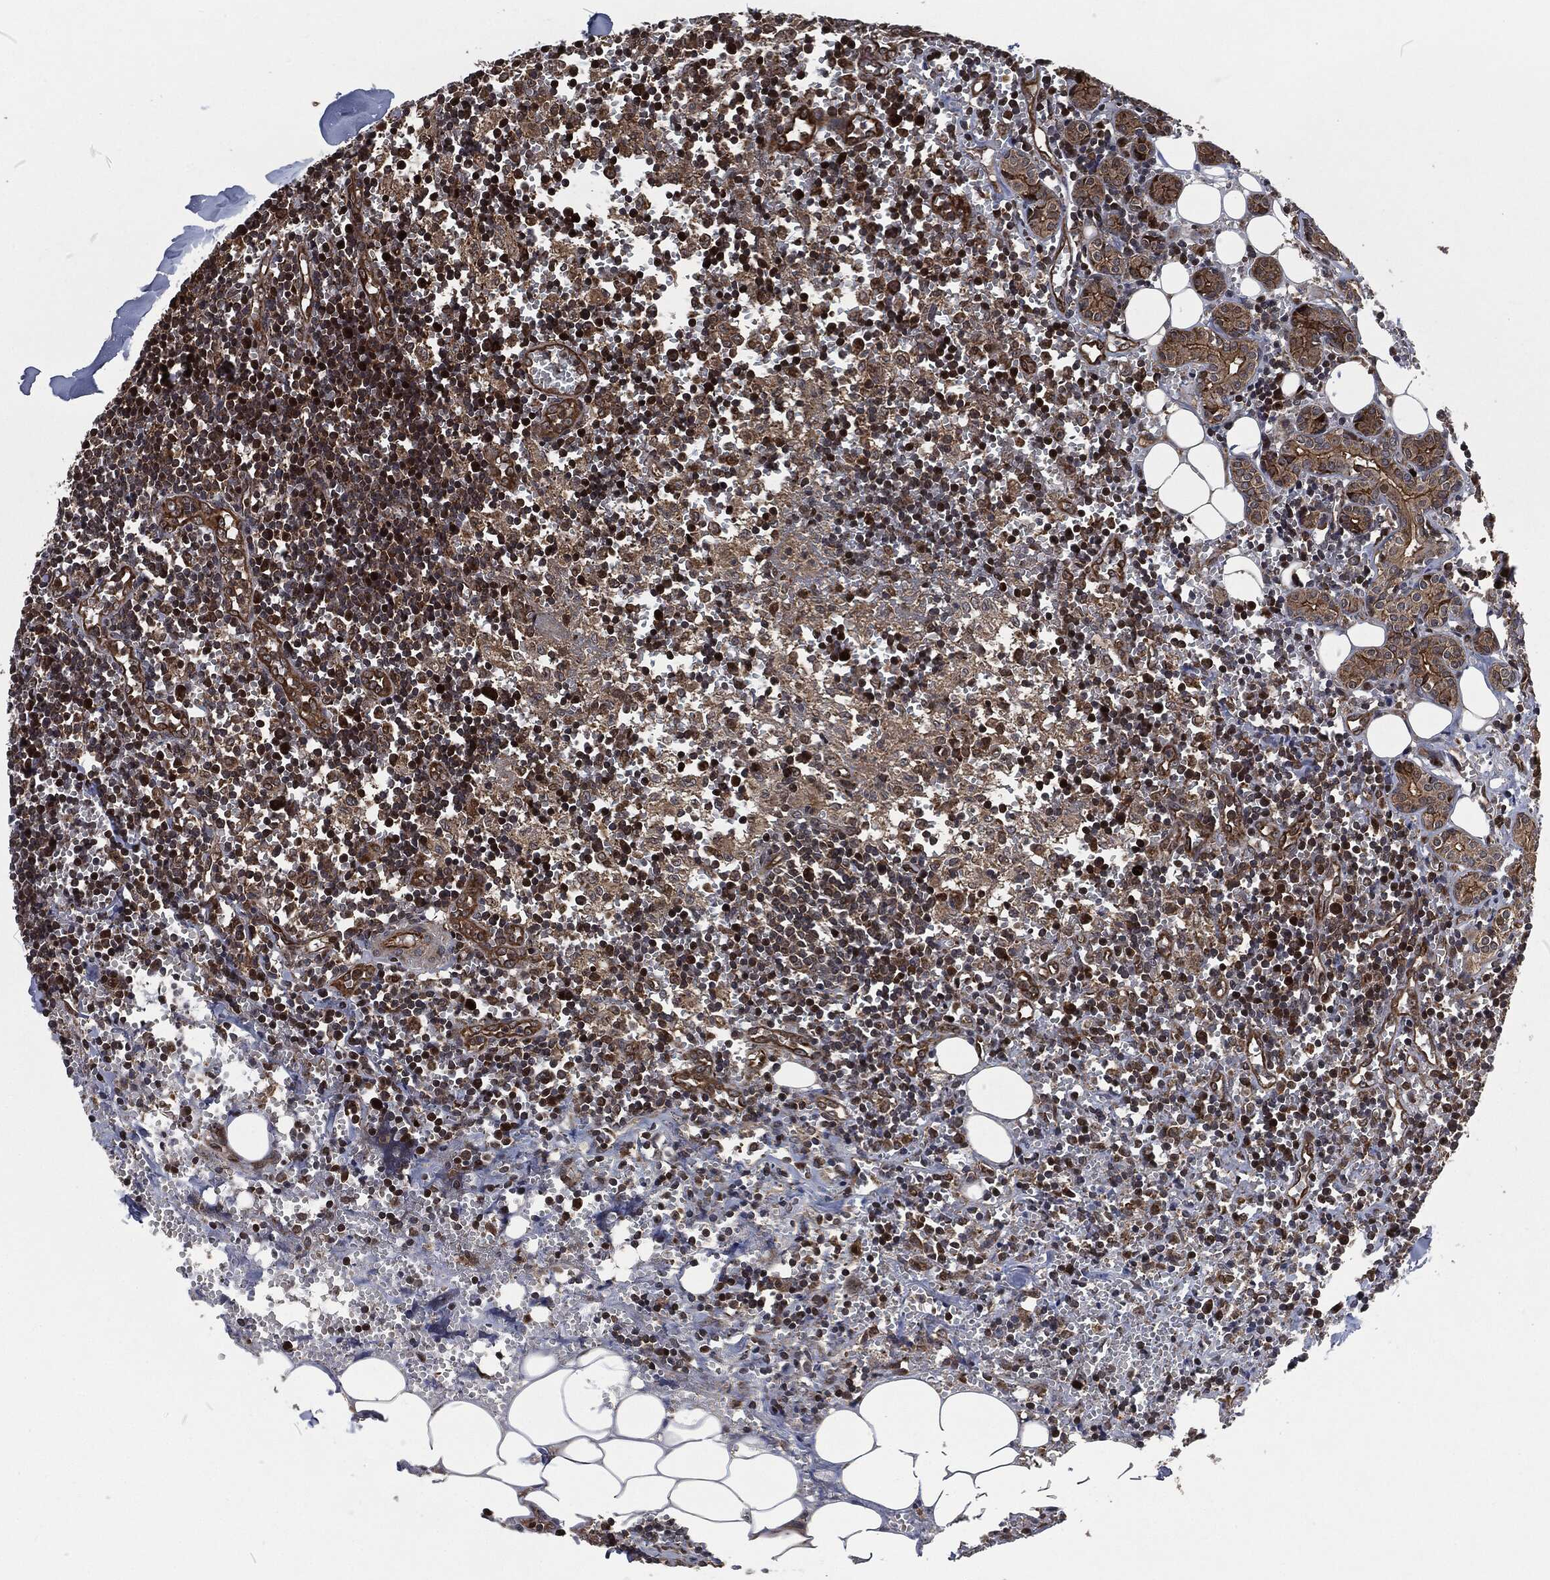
{"staining": {"intensity": "strong", "quantity": "<25%", "location": "cytoplasmic/membranous"}, "tissue": "lymph node", "cell_type": "Non-germinal center cells", "image_type": "normal", "snomed": [{"axis": "morphology", "description": "Normal tissue, NOS"}, {"axis": "topography", "description": "Lymph node"}, {"axis": "topography", "description": "Salivary gland"}], "caption": "Lymph node stained for a protein (brown) exhibits strong cytoplasmic/membranous positive positivity in about <25% of non-germinal center cells.", "gene": "CMPK2", "patient": {"sex": "male", "age": 78}}